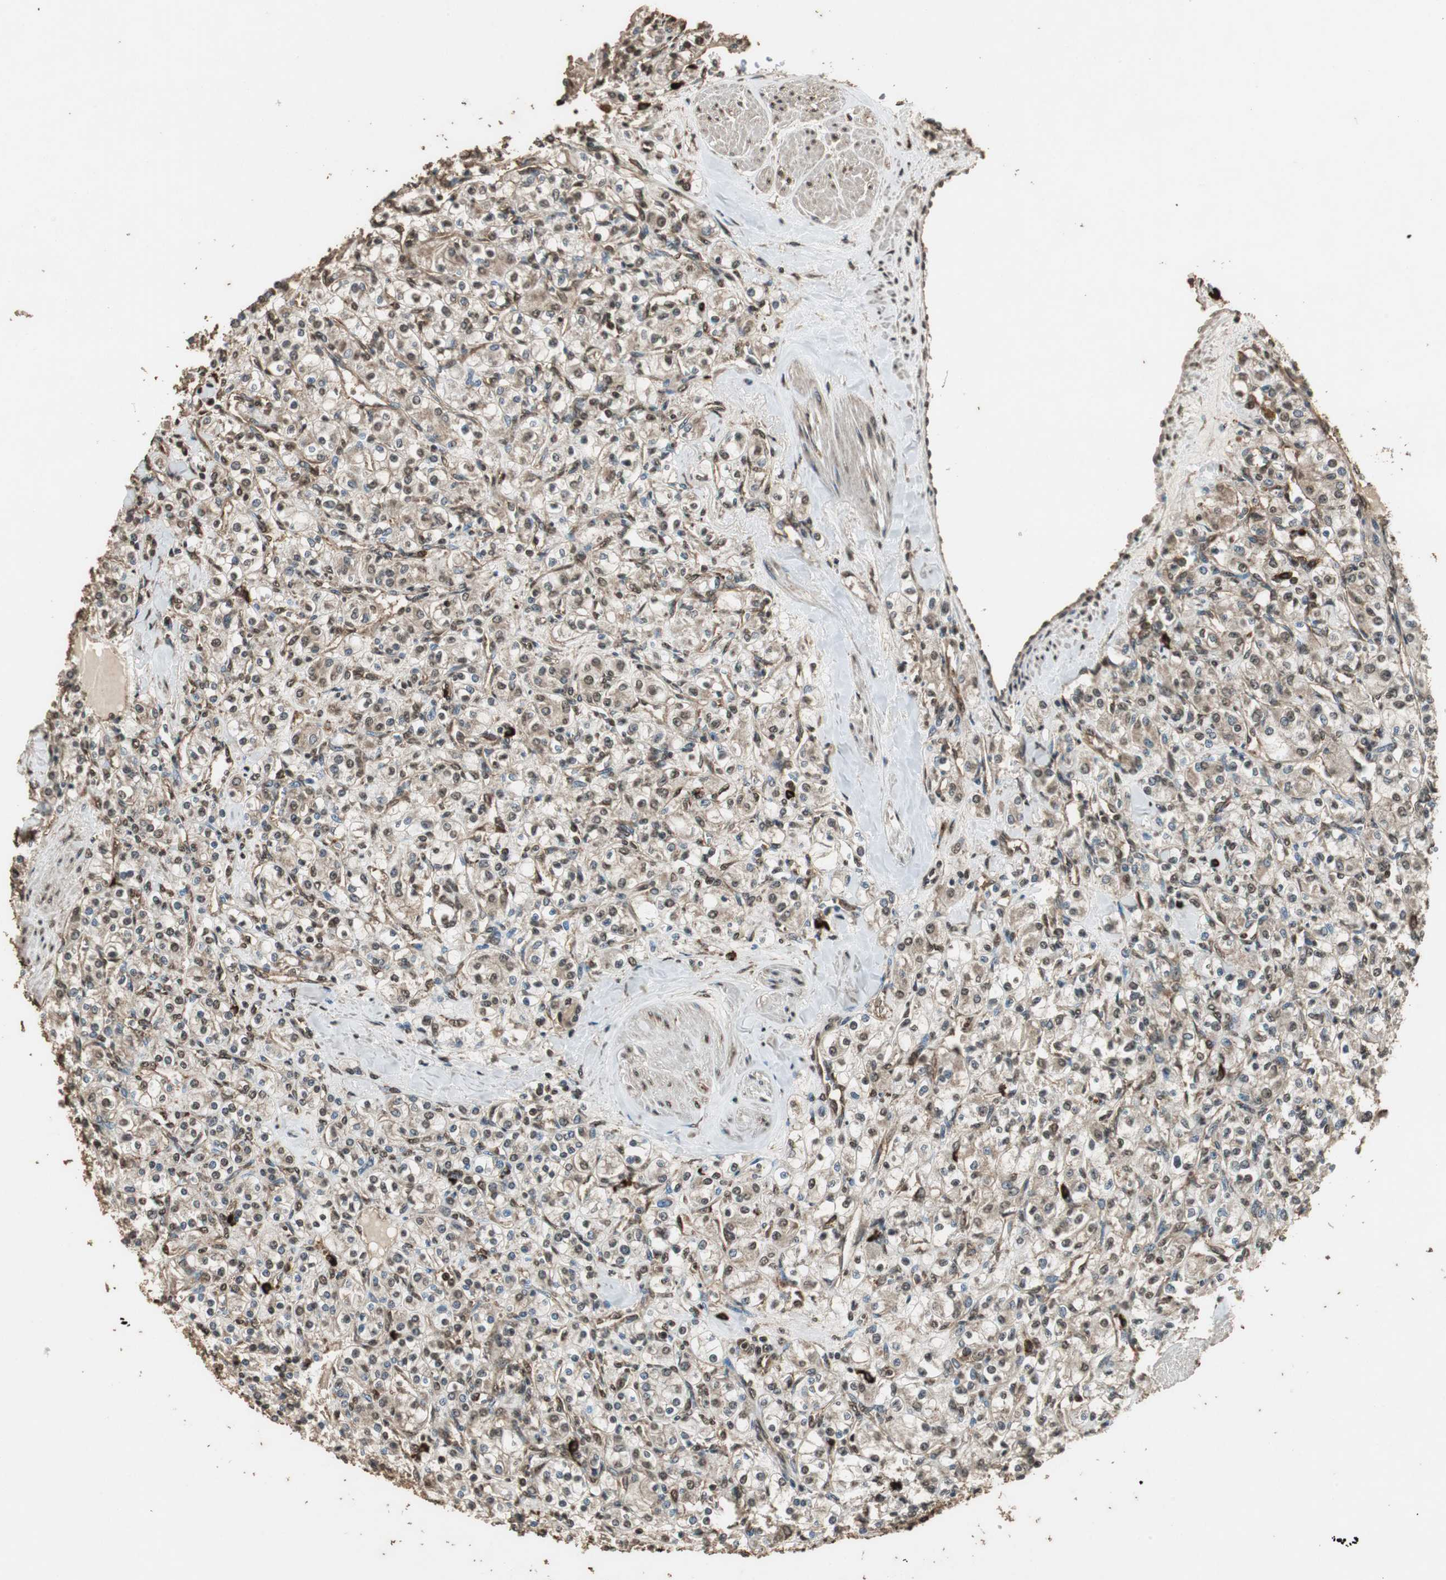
{"staining": {"intensity": "moderate", "quantity": "25%-75%", "location": "cytoplasmic/membranous,nuclear"}, "tissue": "renal cancer", "cell_type": "Tumor cells", "image_type": "cancer", "snomed": [{"axis": "morphology", "description": "Adenocarcinoma, NOS"}, {"axis": "topography", "description": "Kidney"}], "caption": "The histopathology image shows immunohistochemical staining of renal cancer (adenocarcinoma). There is moderate cytoplasmic/membranous and nuclear staining is appreciated in approximately 25%-75% of tumor cells. The protein of interest is shown in brown color, while the nuclei are stained blue.", "gene": "PPP1R13B", "patient": {"sex": "male", "age": 77}}